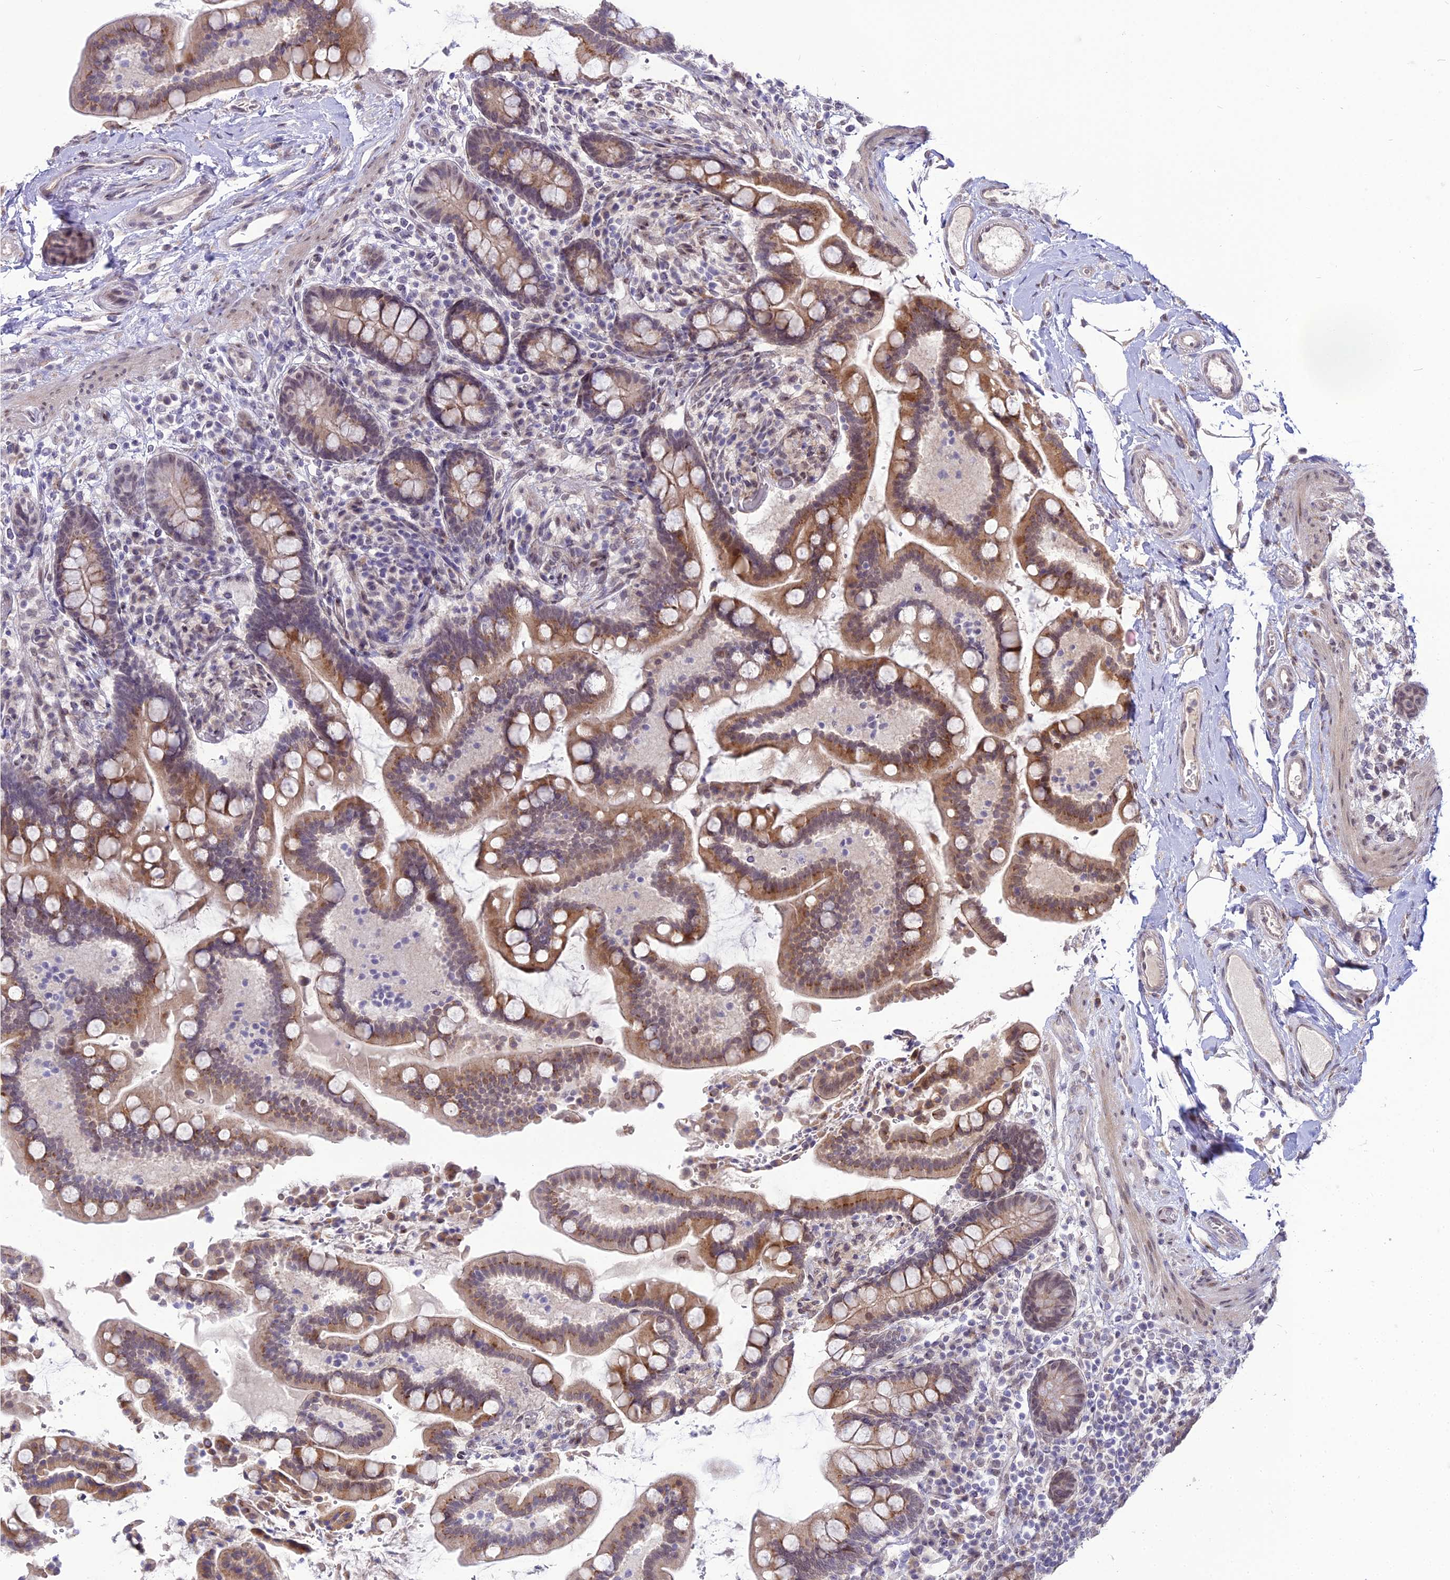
{"staining": {"intensity": "weak", "quantity": "25%-75%", "location": "cytoplasmic/membranous"}, "tissue": "colon", "cell_type": "Endothelial cells", "image_type": "normal", "snomed": [{"axis": "morphology", "description": "Normal tissue, NOS"}, {"axis": "topography", "description": "Colon"}], "caption": "IHC (DAB (3,3'-diaminobenzidine)) staining of unremarkable human colon exhibits weak cytoplasmic/membranous protein staining in about 25%-75% of endothelial cells.", "gene": "TROAP", "patient": {"sex": "male", "age": 73}}